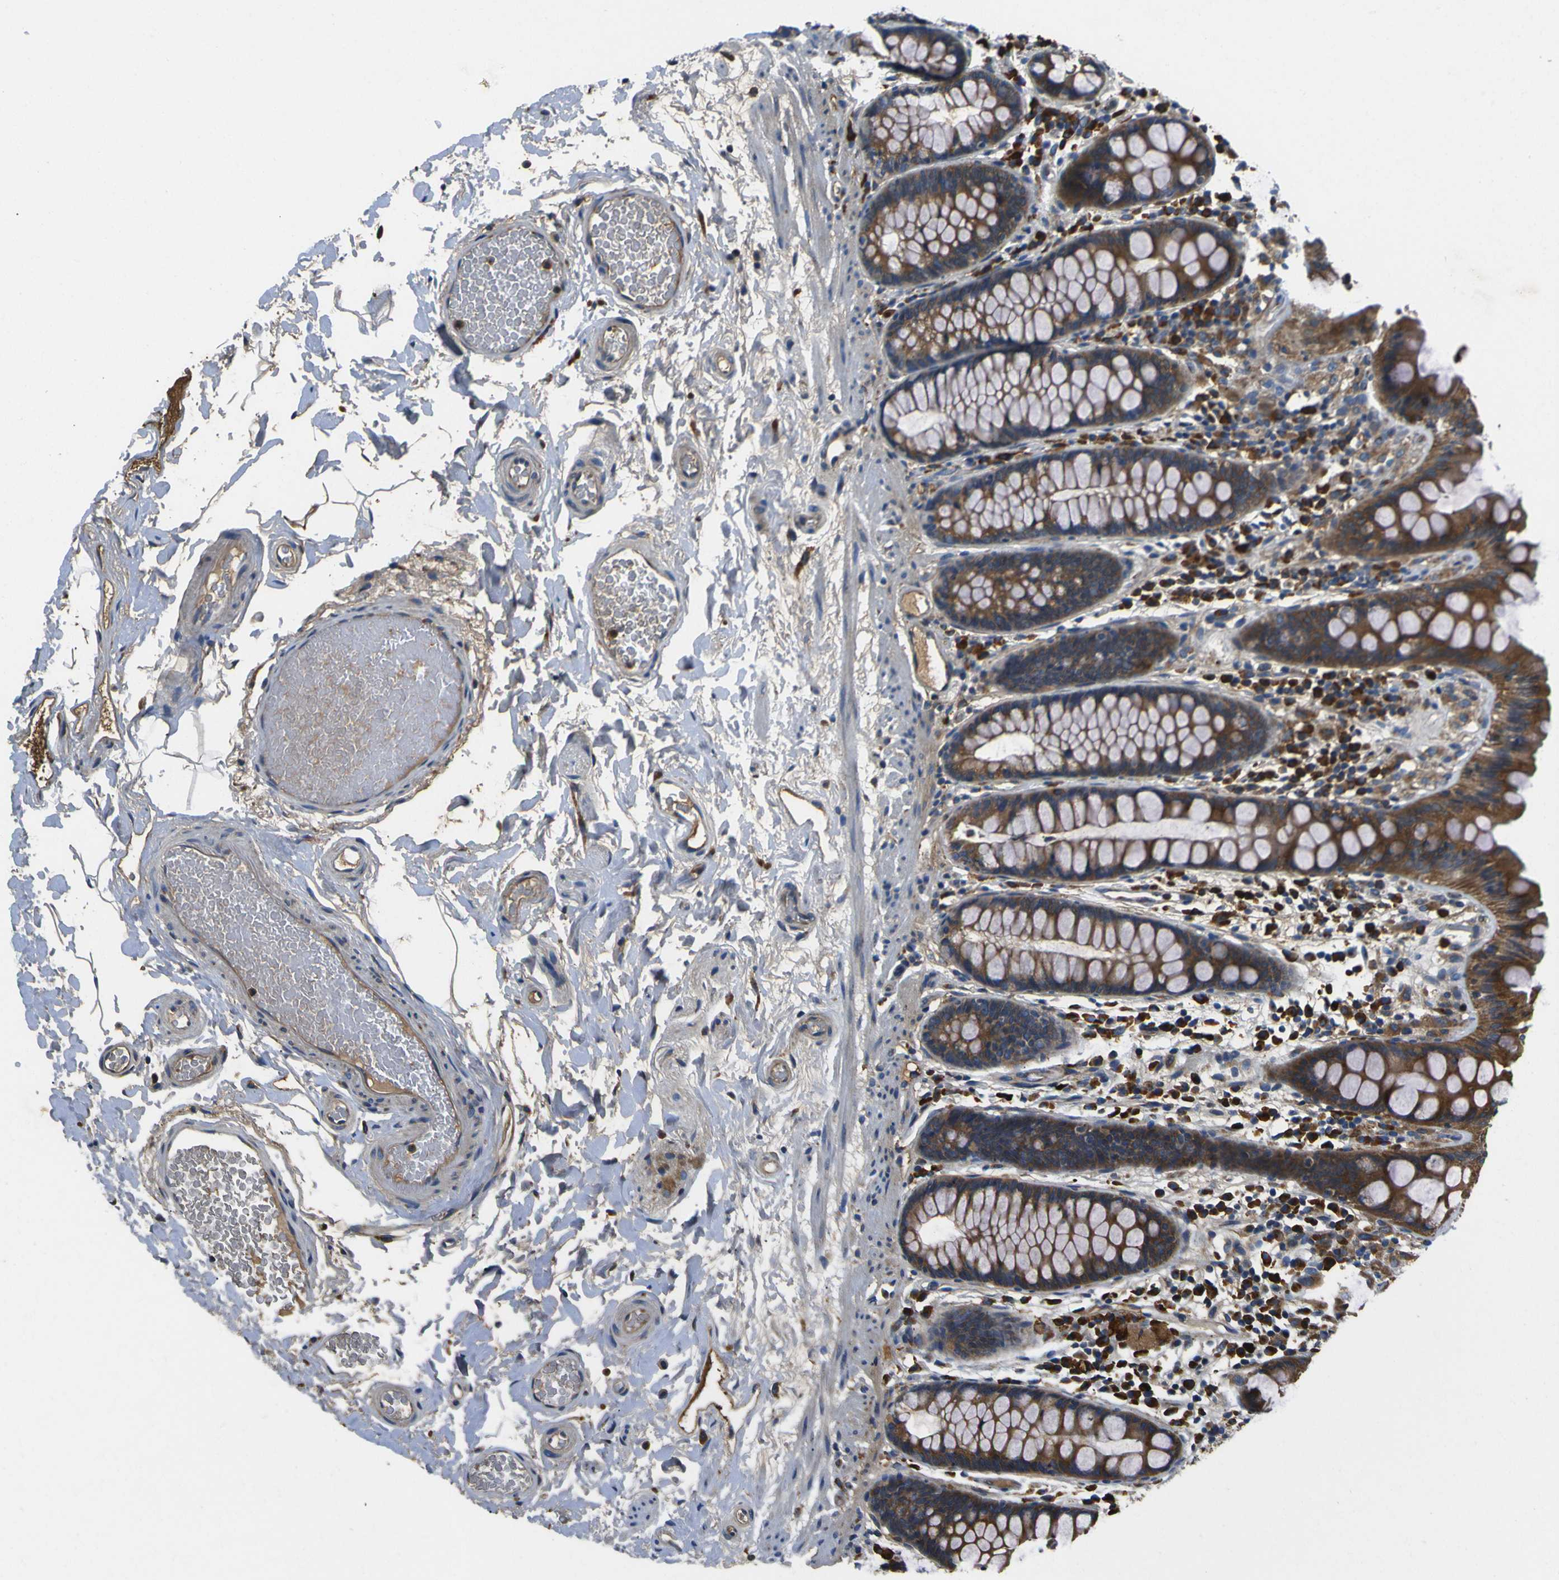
{"staining": {"intensity": "weak", "quantity": ">75%", "location": "cytoplasmic/membranous"}, "tissue": "colon", "cell_type": "Endothelial cells", "image_type": "normal", "snomed": [{"axis": "morphology", "description": "Normal tissue, NOS"}, {"axis": "topography", "description": "Colon"}], "caption": "This is an image of immunohistochemistry staining of benign colon, which shows weak positivity in the cytoplasmic/membranous of endothelial cells.", "gene": "RAB1B", "patient": {"sex": "female", "age": 80}}